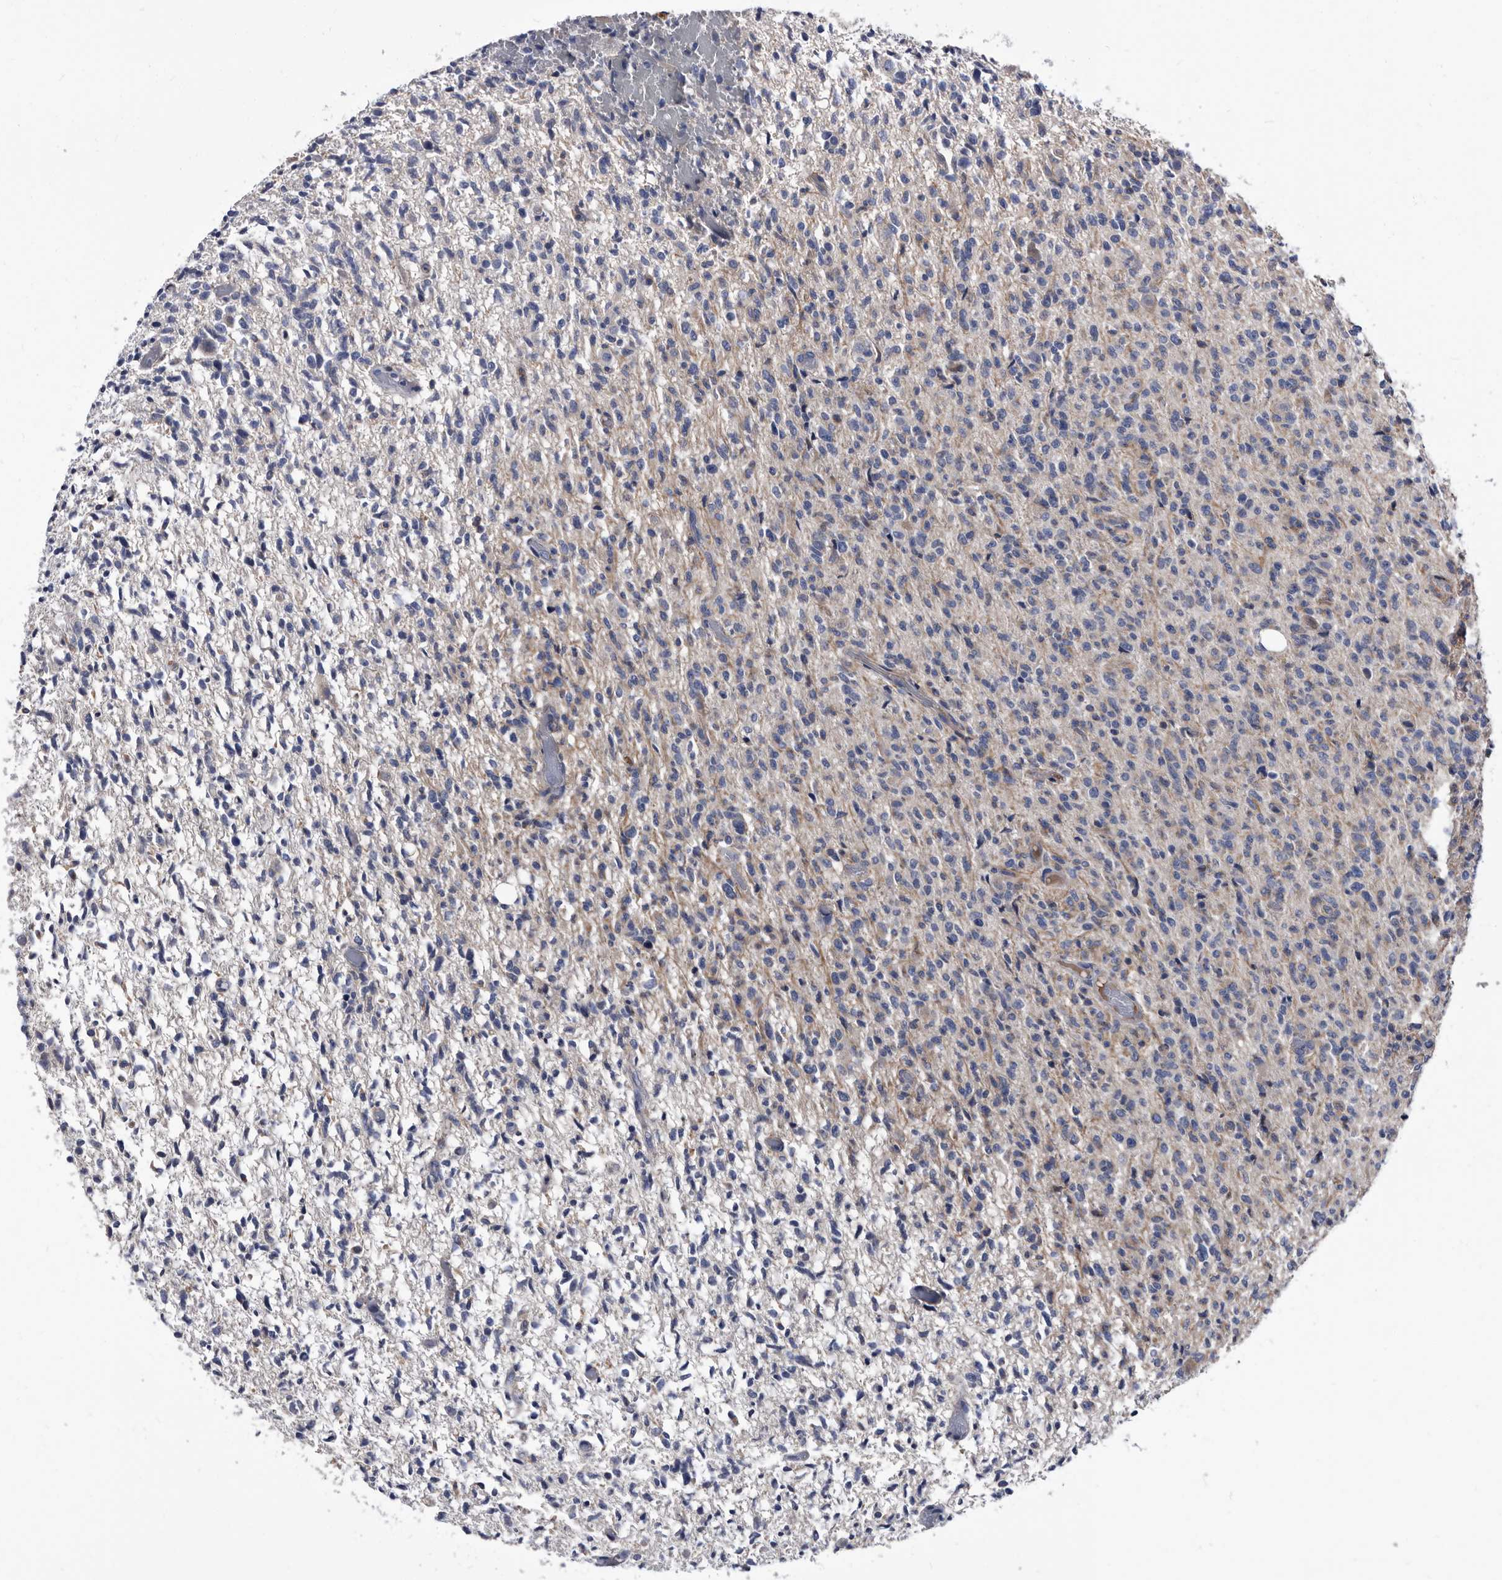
{"staining": {"intensity": "negative", "quantity": "none", "location": "none"}, "tissue": "glioma", "cell_type": "Tumor cells", "image_type": "cancer", "snomed": [{"axis": "morphology", "description": "Glioma, malignant, High grade"}, {"axis": "topography", "description": "Brain"}], "caption": "The histopathology image demonstrates no significant positivity in tumor cells of glioma.", "gene": "DTNBP1", "patient": {"sex": "female", "age": 57}}